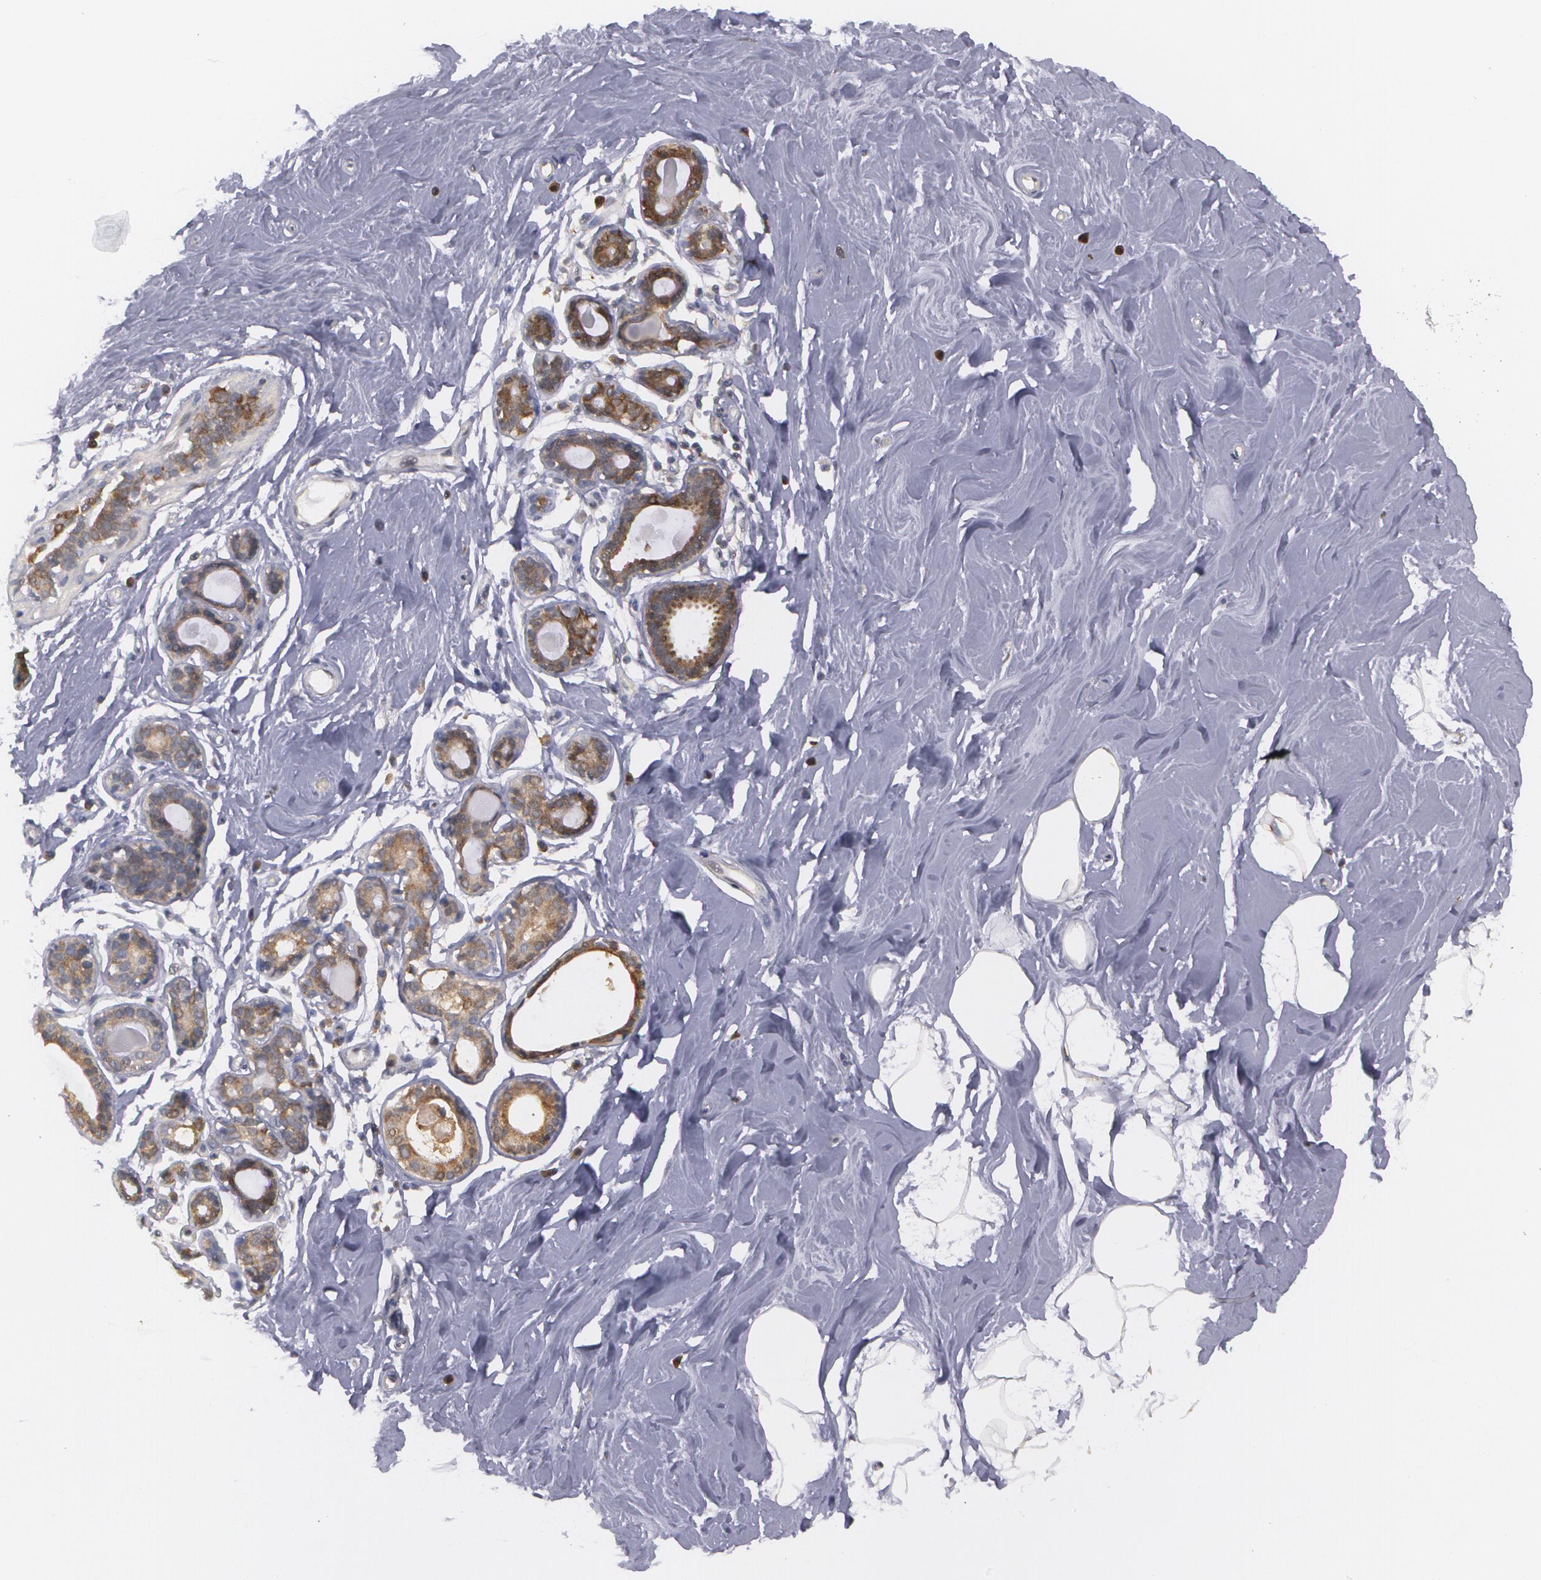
{"staining": {"intensity": "moderate", "quantity": ">75%", "location": "cytoplasmic/membranous"}, "tissue": "adipose tissue", "cell_type": "Adipocytes", "image_type": "normal", "snomed": [{"axis": "morphology", "description": "Normal tissue, NOS"}, {"axis": "topography", "description": "Breast"}], "caption": "DAB (3,3'-diaminobenzidine) immunohistochemical staining of benign human adipose tissue demonstrates moderate cytoplasmic/membranous protein staining in approximately >75% of adipocytes.", "gene": "MTHFD1", "patient": {"sex": "female", "age": 44}}